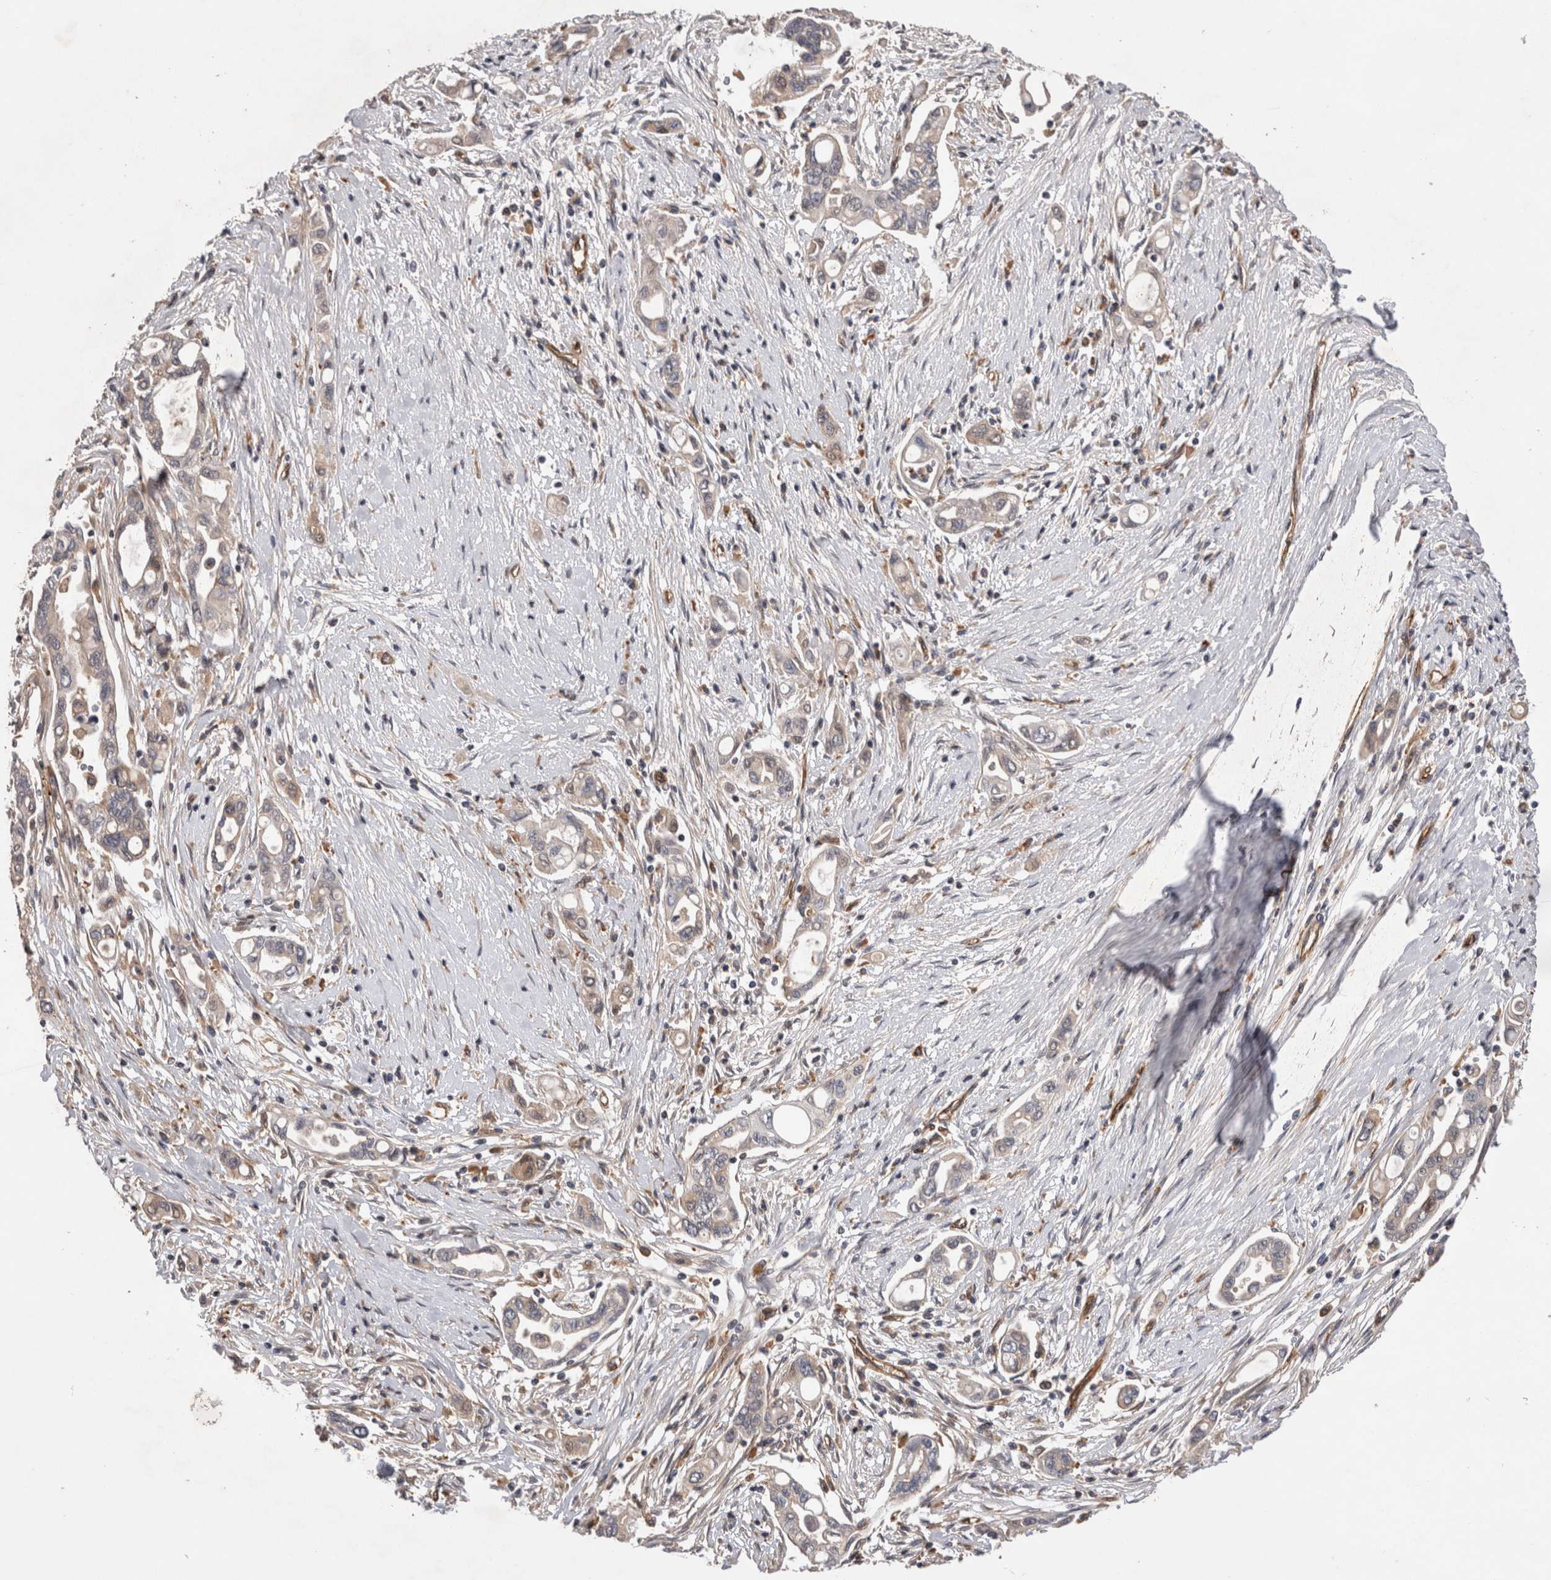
{"staining": {"intensity": "weak", "quantity": "<25%", "location": "cytoplasmic/membranous"}, "tissue": "pancreatic cancer", "cell_type": "Tumor cells", "image_type": "cancer", "snomed": [{"axis": "morphology", "description": "Adenocarcinoma, NOS"}, {"axis": "topography", "description": "Pancreas"}], "caption": "There is no significant expression in tumor cells of pancreatic adenocarcinoma.", "gene": "BNIP2", "patient": {"sex": "female", "age": 57}}